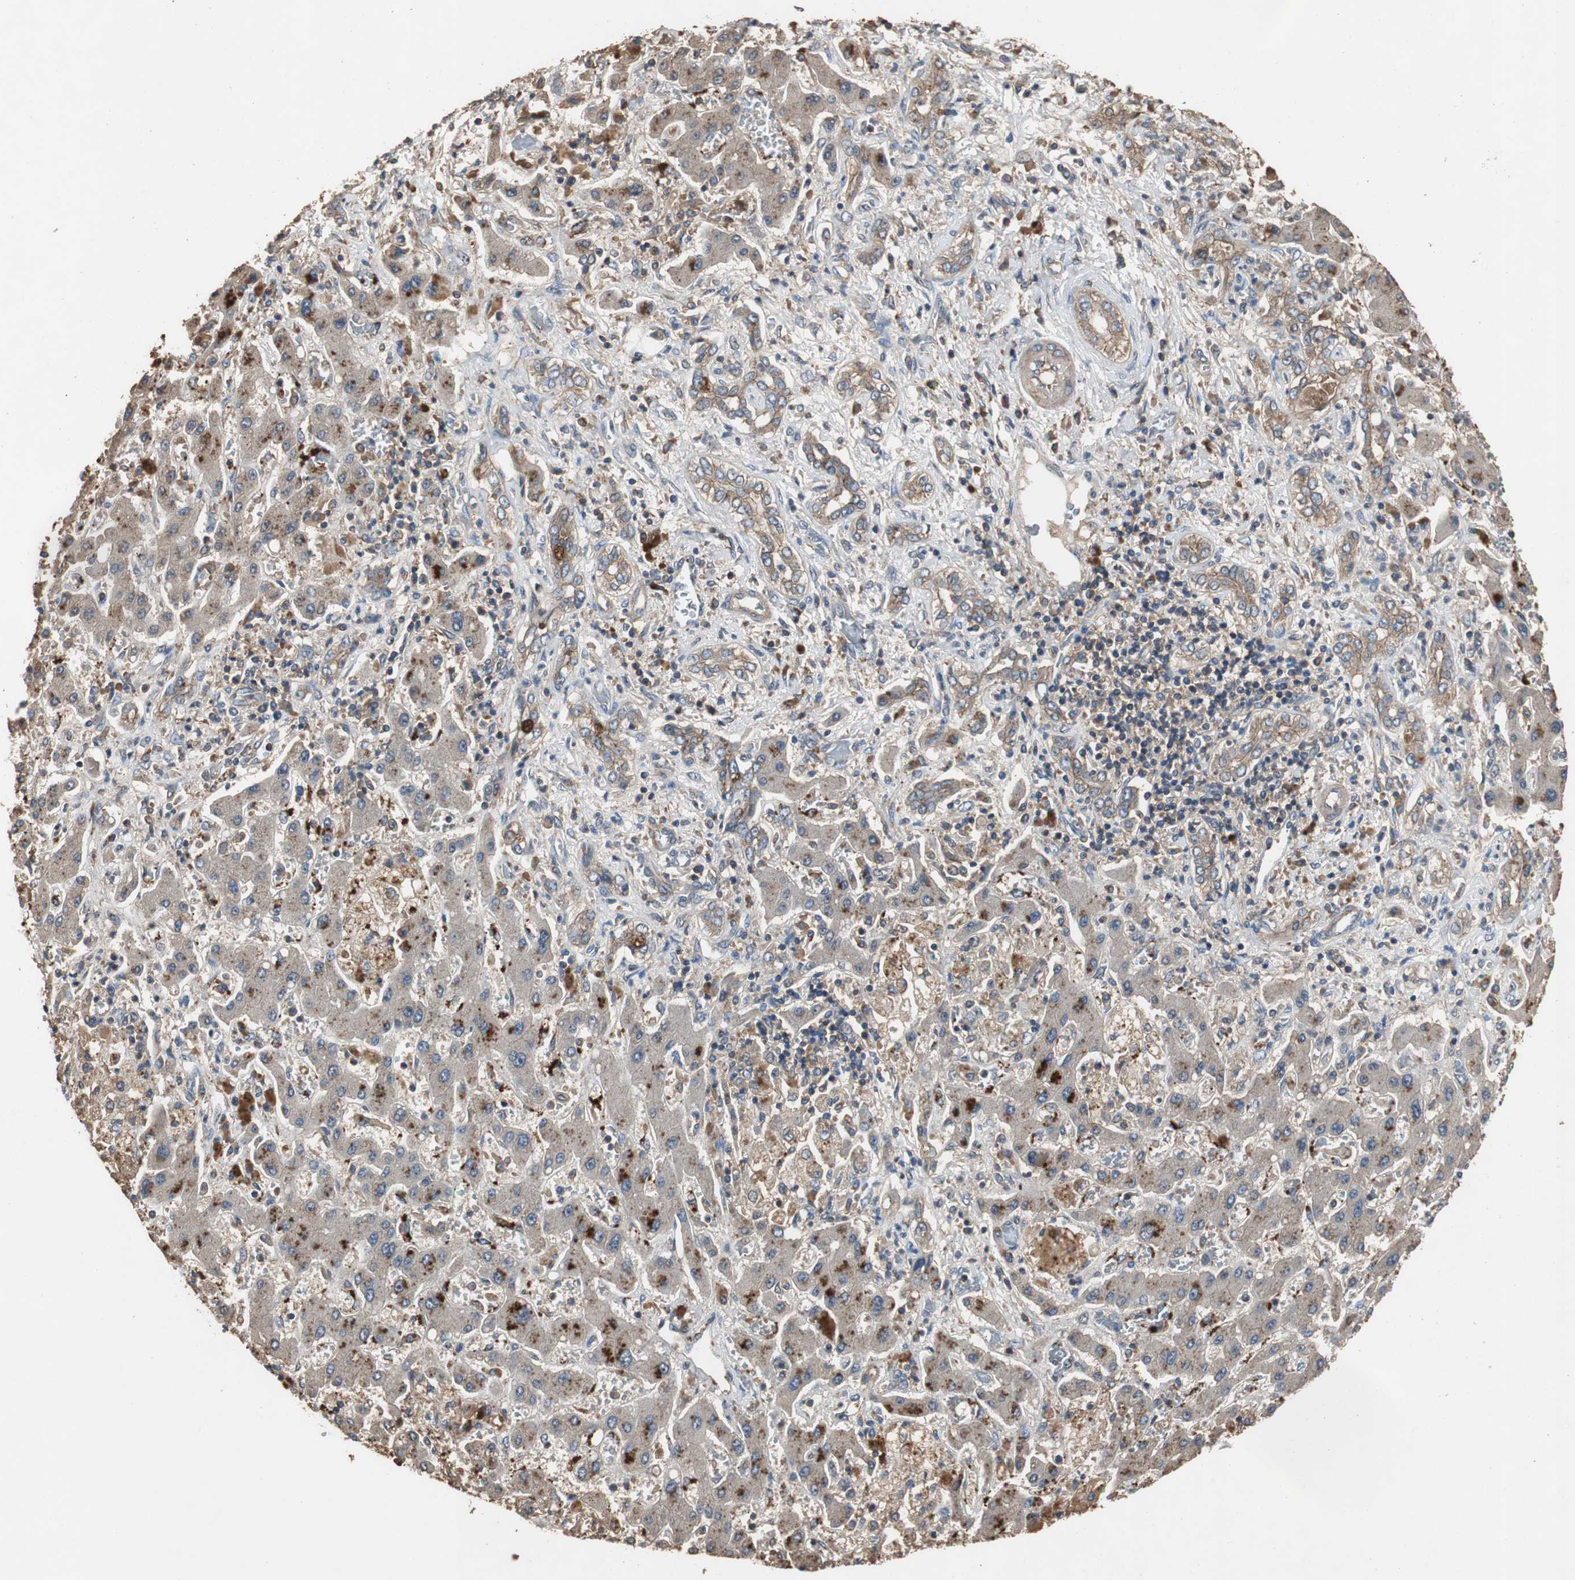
{"staining": {"intensity": "weak", "quantity": "<25%", "location": "cytoplasmic/membranous"}, "tissue": "liver cancer", "cell_type": "Tumor cells", "image_type": "cancer", "snomed": [{"axis": "morphology", "description": "Cholangiocarcinoma"}, {"axis": "topography", "description": "Liver"}], "caption": "Immunohistochemical staining of human cholangiocarcinoma (liver) reveals no significant expression in tumor cells.", "gene": "TNFRSF14", "patient": {"sex": "male", "age": 50}}